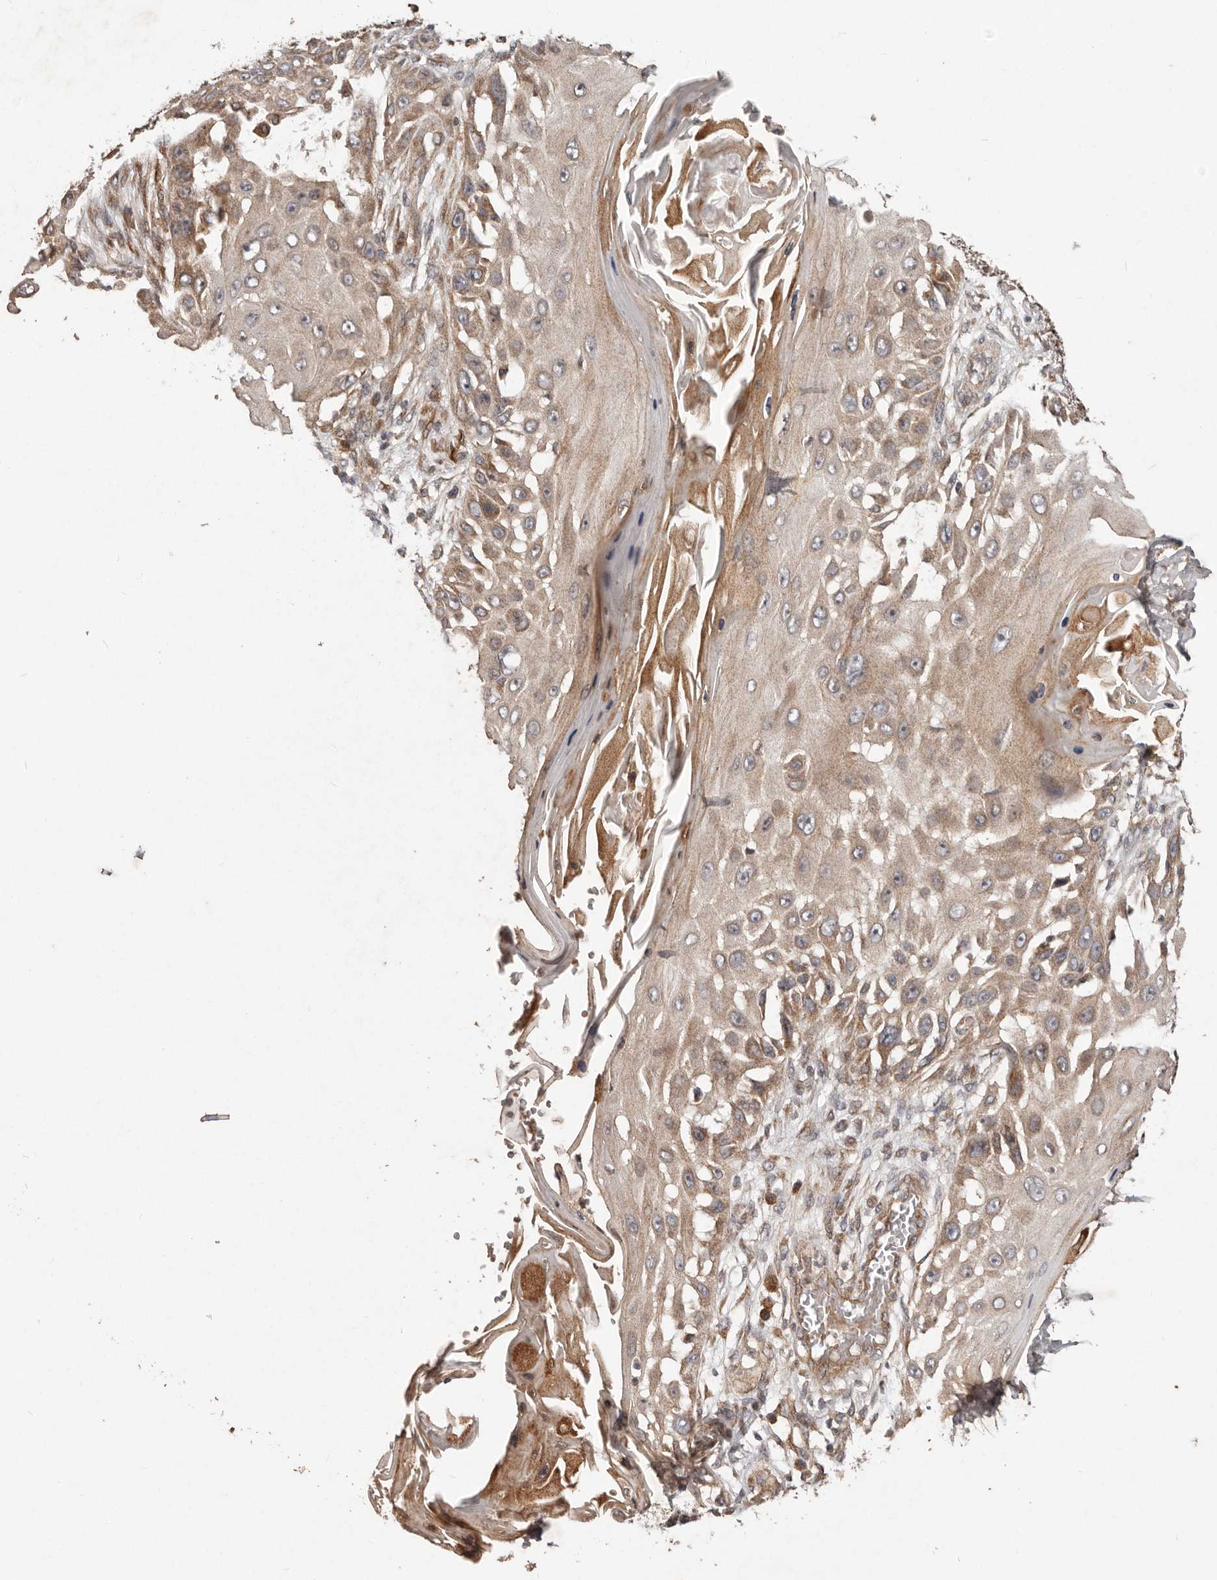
{"staining": {"intensity": "moderate", "quantity": ">75%", "location": "cytoplasmic/membranous"}, "tissue": "skin cancer", "cell_type": "Tumor cells", "image_type": "cancer", "snomed": [{"axis": "morphology", "description": "Squamous cell carcinoma, NOS"}, {"axis": "topography", "description": "Skin"}], "caption": "Moderate cytoplasmic/membranous protein staining is present in approximately >75% of tumor cells in squamous cell carcinoma (skin).", "gene": "PLOD2", "patient": {"sex": "female", "age": 44}}